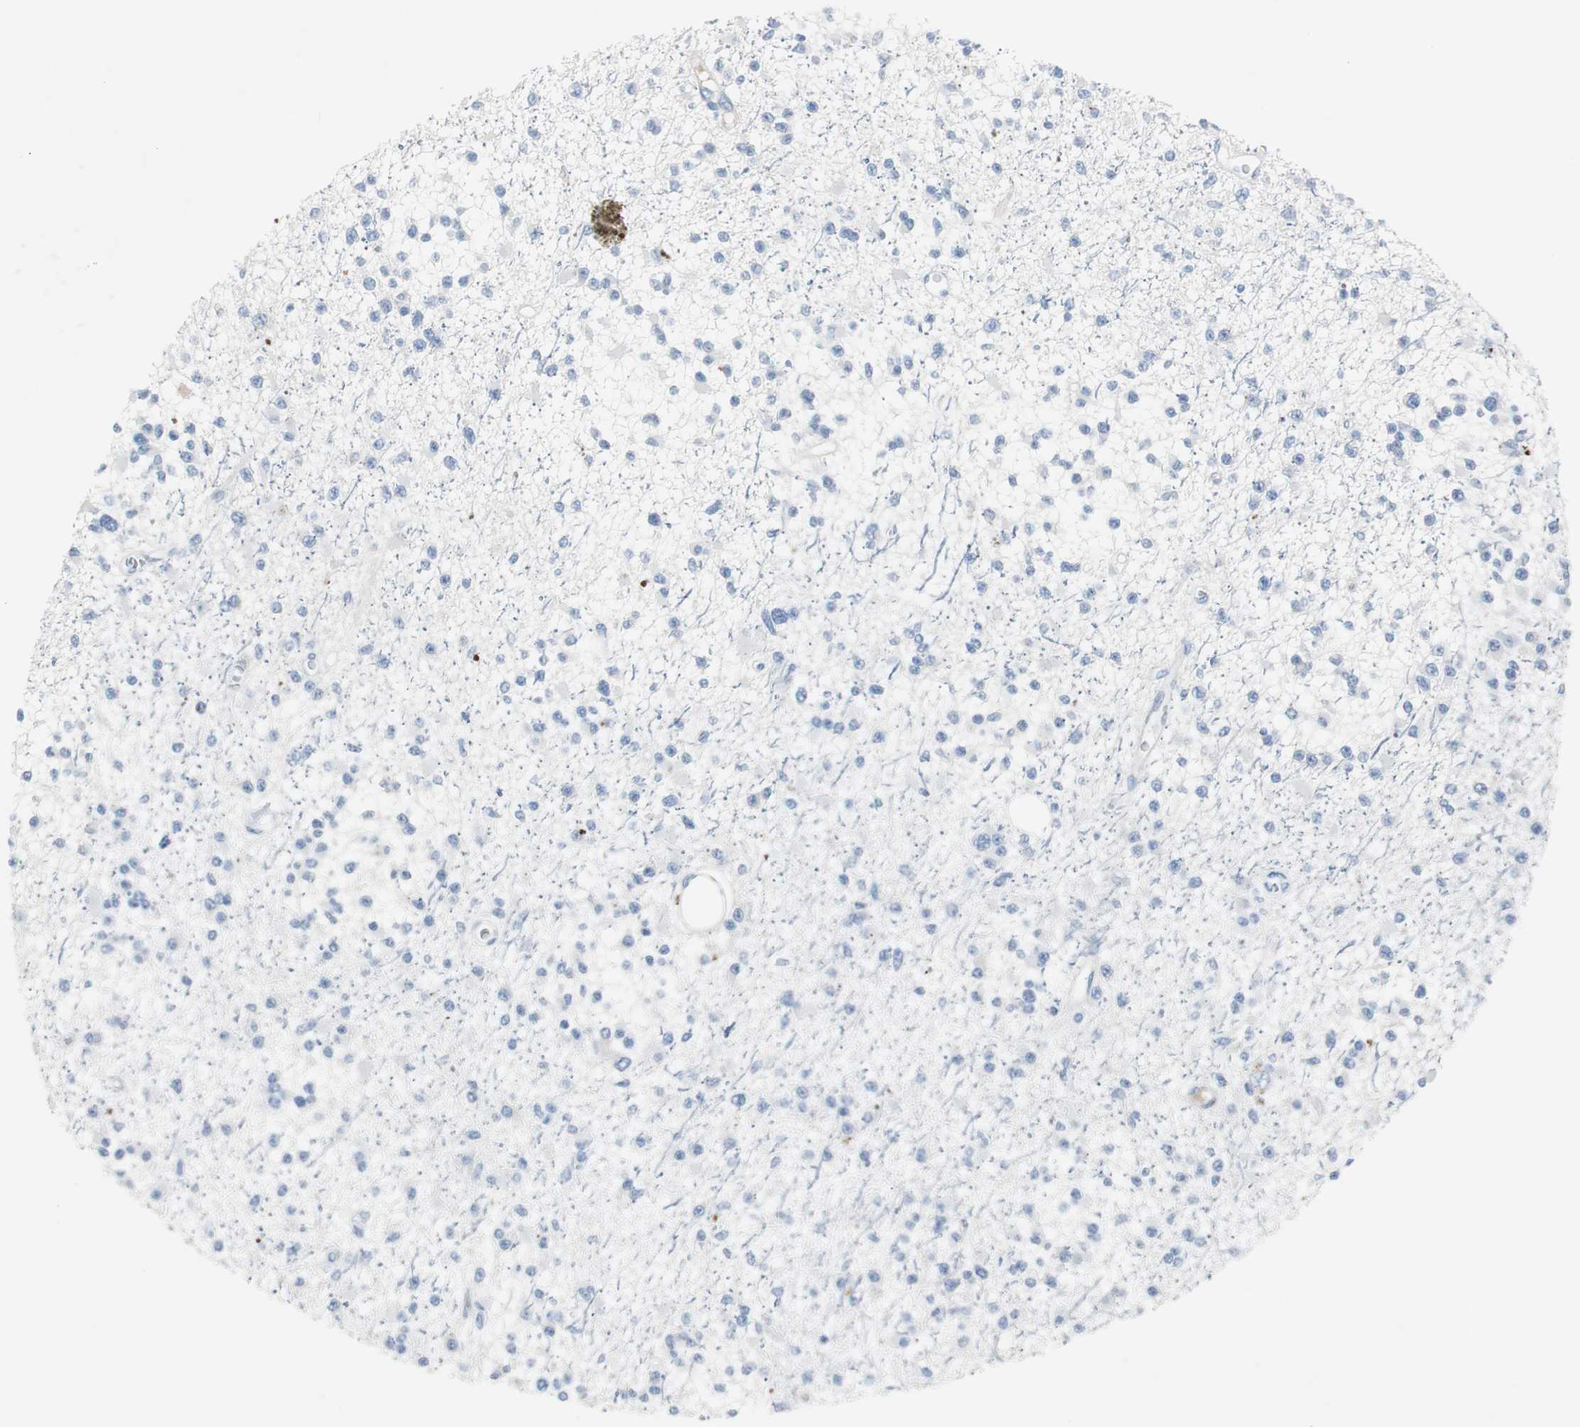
{"staining": {"intensity": "negative", "quantity": "none", "location": "none"}, "tissue": "glioma", "cell_type": "Tumor cells", "image_type": "cancer", "snomed": [{"axis": "morphology", "description": "Glioma, malignant, Low grade"}, {"axis": "topography", "description": "Brain"}], "caption": "DAB (3,3'-diaminobenzidine) immunohistochemical staining of glioma displays no significant positivity in tumor cells.", "gene": "SERPINF1", "patient": {"sex": "female", "age": 22}}